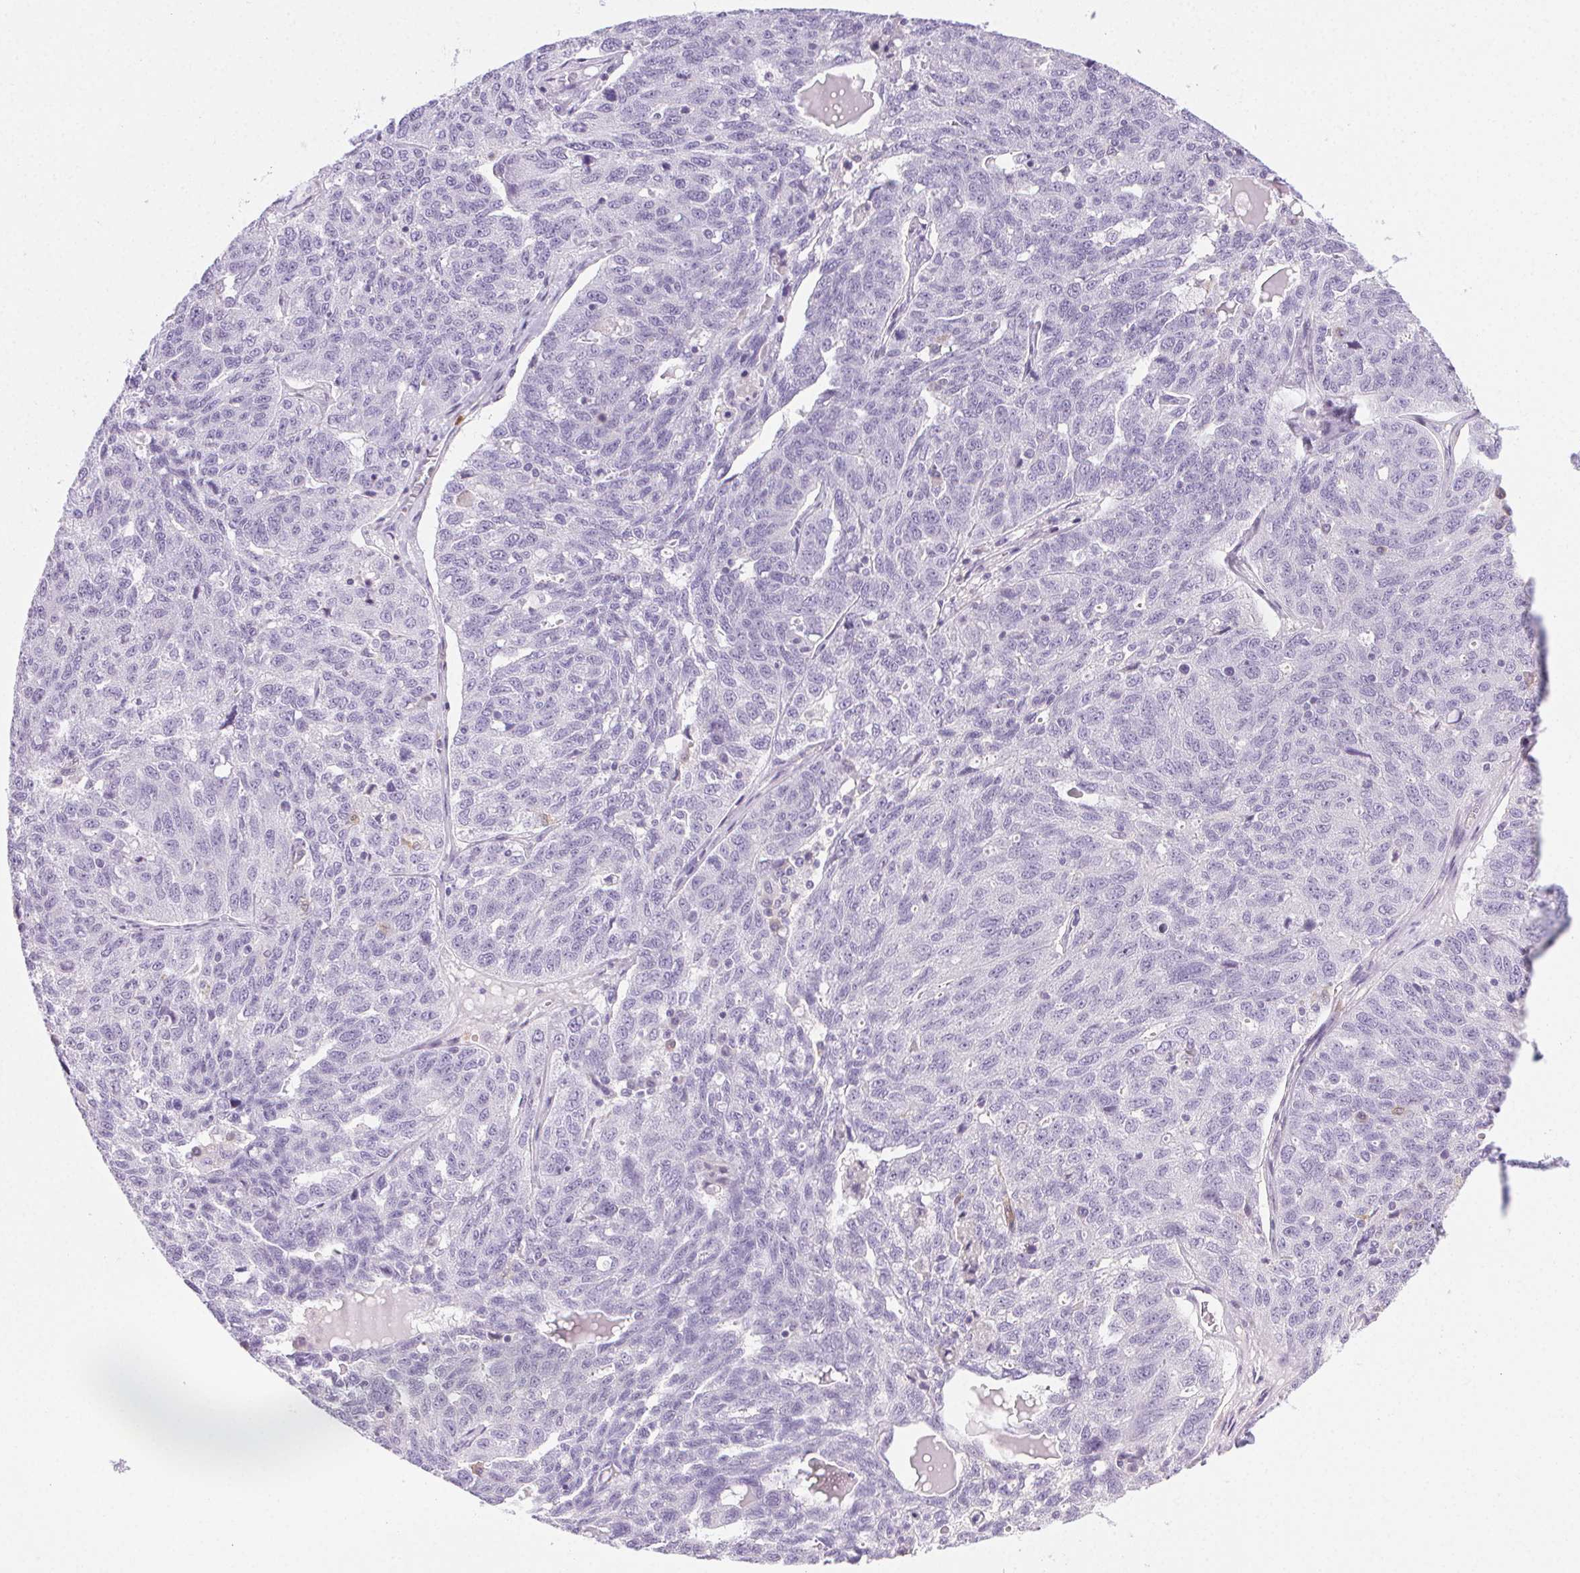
{"staining": {"intensity": "negative", "quantity": "none", "location": "none"}, "tissue": "ovarian cancer", "cell_type": "Tumor cells", "image_type": "cancer", "snomed": [{"axis": "morphology", "description": "Cystadenocarcinoma, serous, NOS"}, {"axis": "topography", "description": "Ovary"}], "caption": "A photomicrograph of ovarian cancer (serous cystadenocarcinoma) stained for a protein shows no brown staining in tumor cells.", "gene": "TMEM45A", "patient": {"sex": "female", "age": 71}}